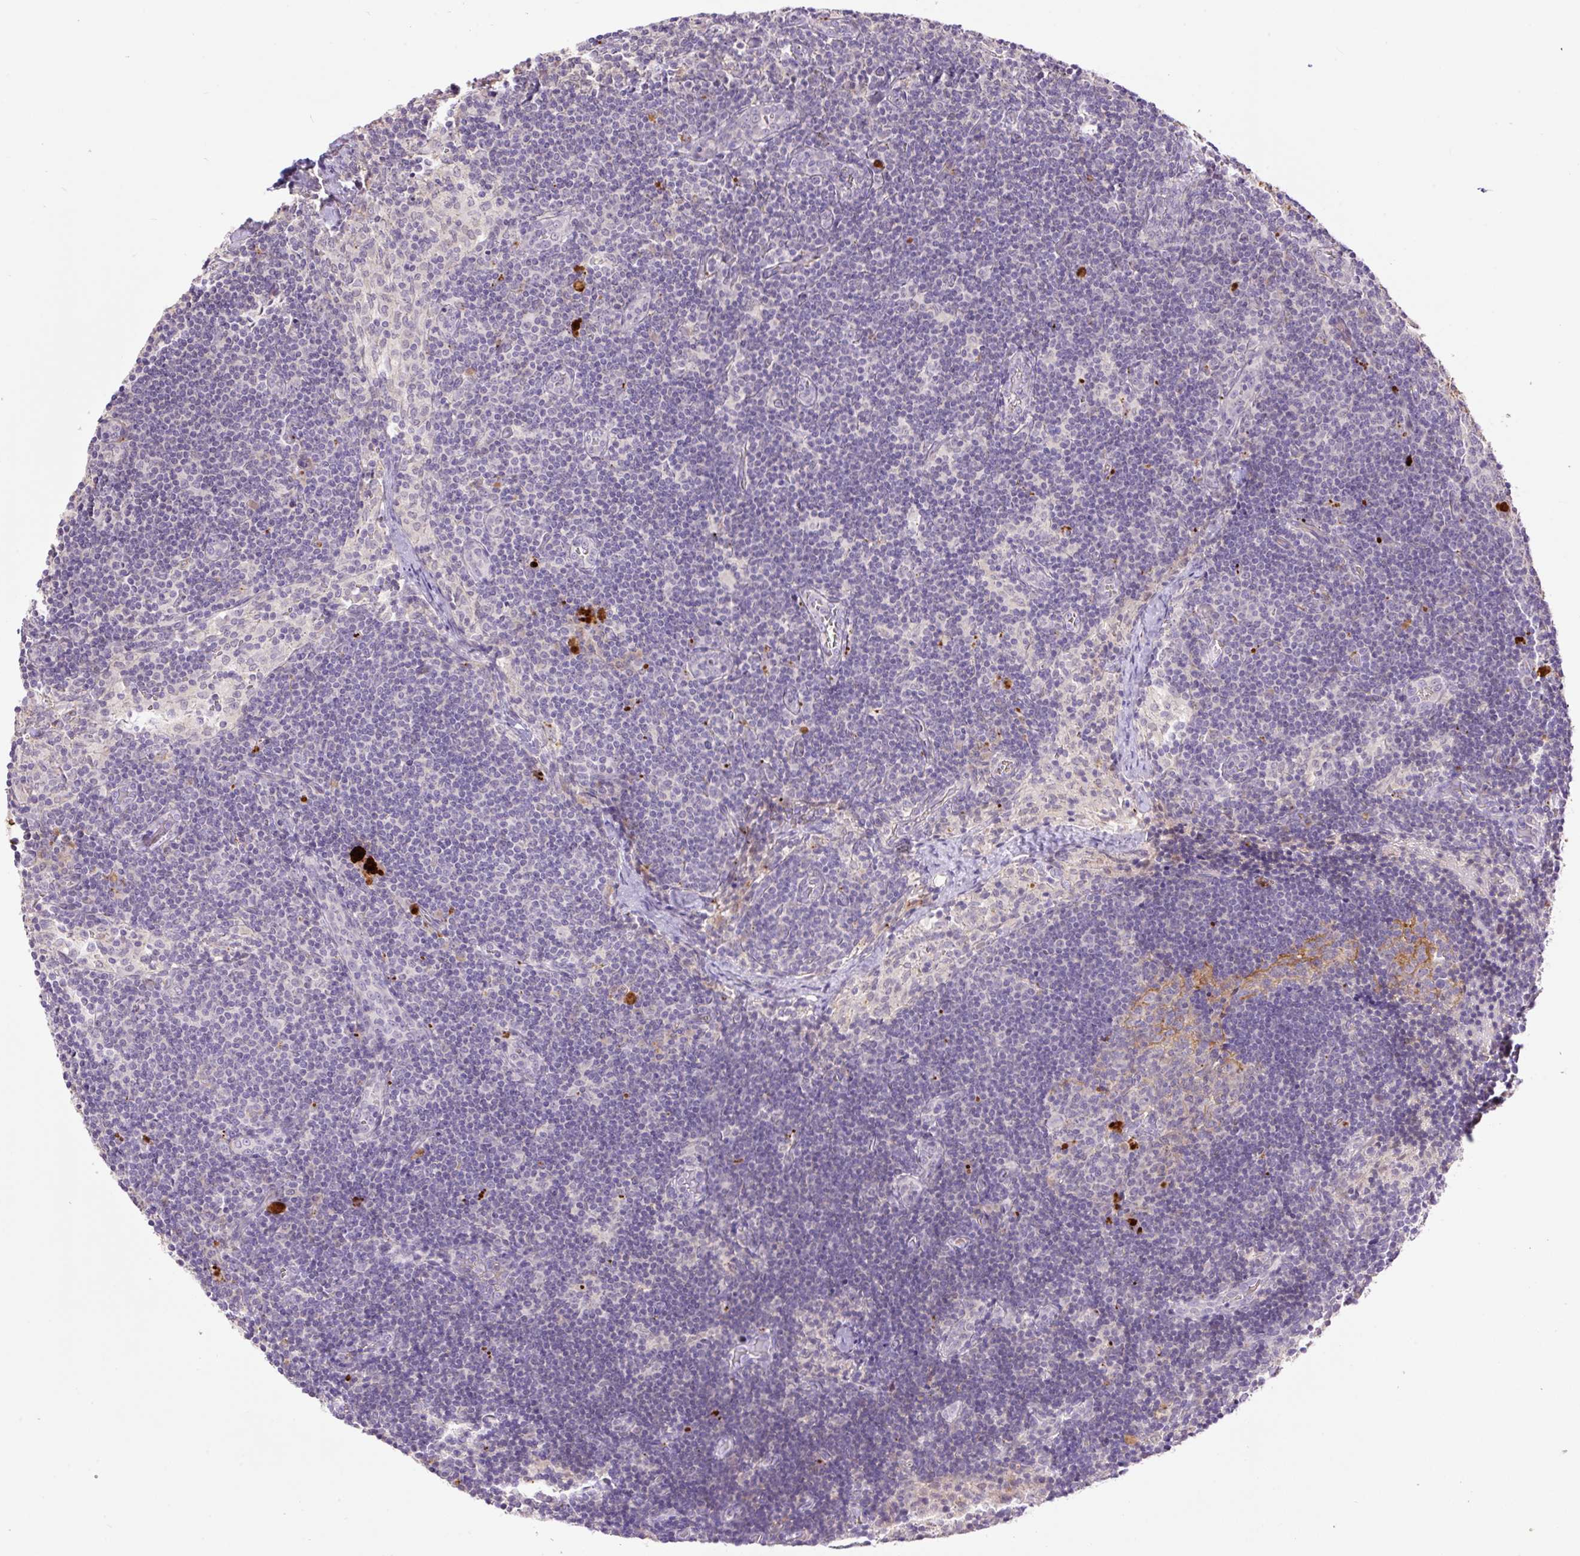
{"staining": {"intensity": "negative", "quantity": "none", "location": "none"}, "tissue": "lymph node", "cell_type": "Germinal center cells", "image_type": "normal", "snomed": [{"axis": "morphology", "description": "Normal tissue, NOS"}, {"axis": "topography", "description": "Lymph node"}], "caption": "IHC micrograph of benign lymph node stained for a protein (brown), which displays no expression in germinal center cells. Nuclei are stained in blue.", "gene": "HABP4", "patient": {"sex": "female", "age": 31}}